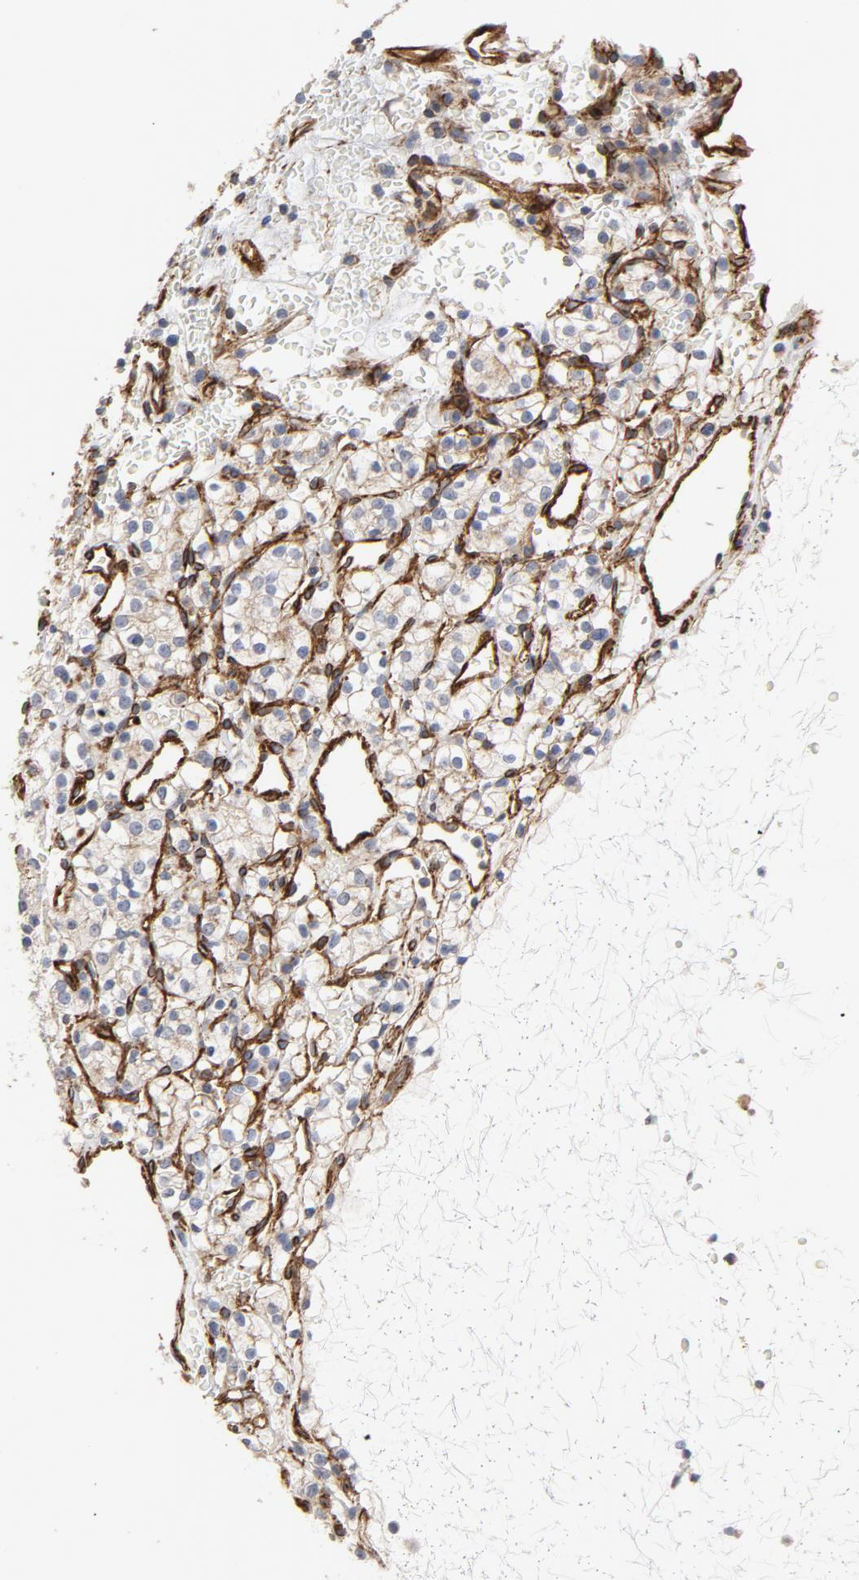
{"staining": {"intensity": "negative", "quantity": "none", "location": "none"}, "tissue": "renal cancer", "cell_type": "Tumor cells", "image_type": "cancer", "snomed": [{"axis": "morphology", "description": "Adenocarcinoma, NOS"}, {"axis": "topography", "description": "Kidney"}], "caption": "A high-resolution image shows immunohistochemistry (IHC) staining of adenocarcinoma (renal), which shows no significant staining in tumor cells.", "gene": "GNG2", "patient": {"sex": "female", "age": 60}}